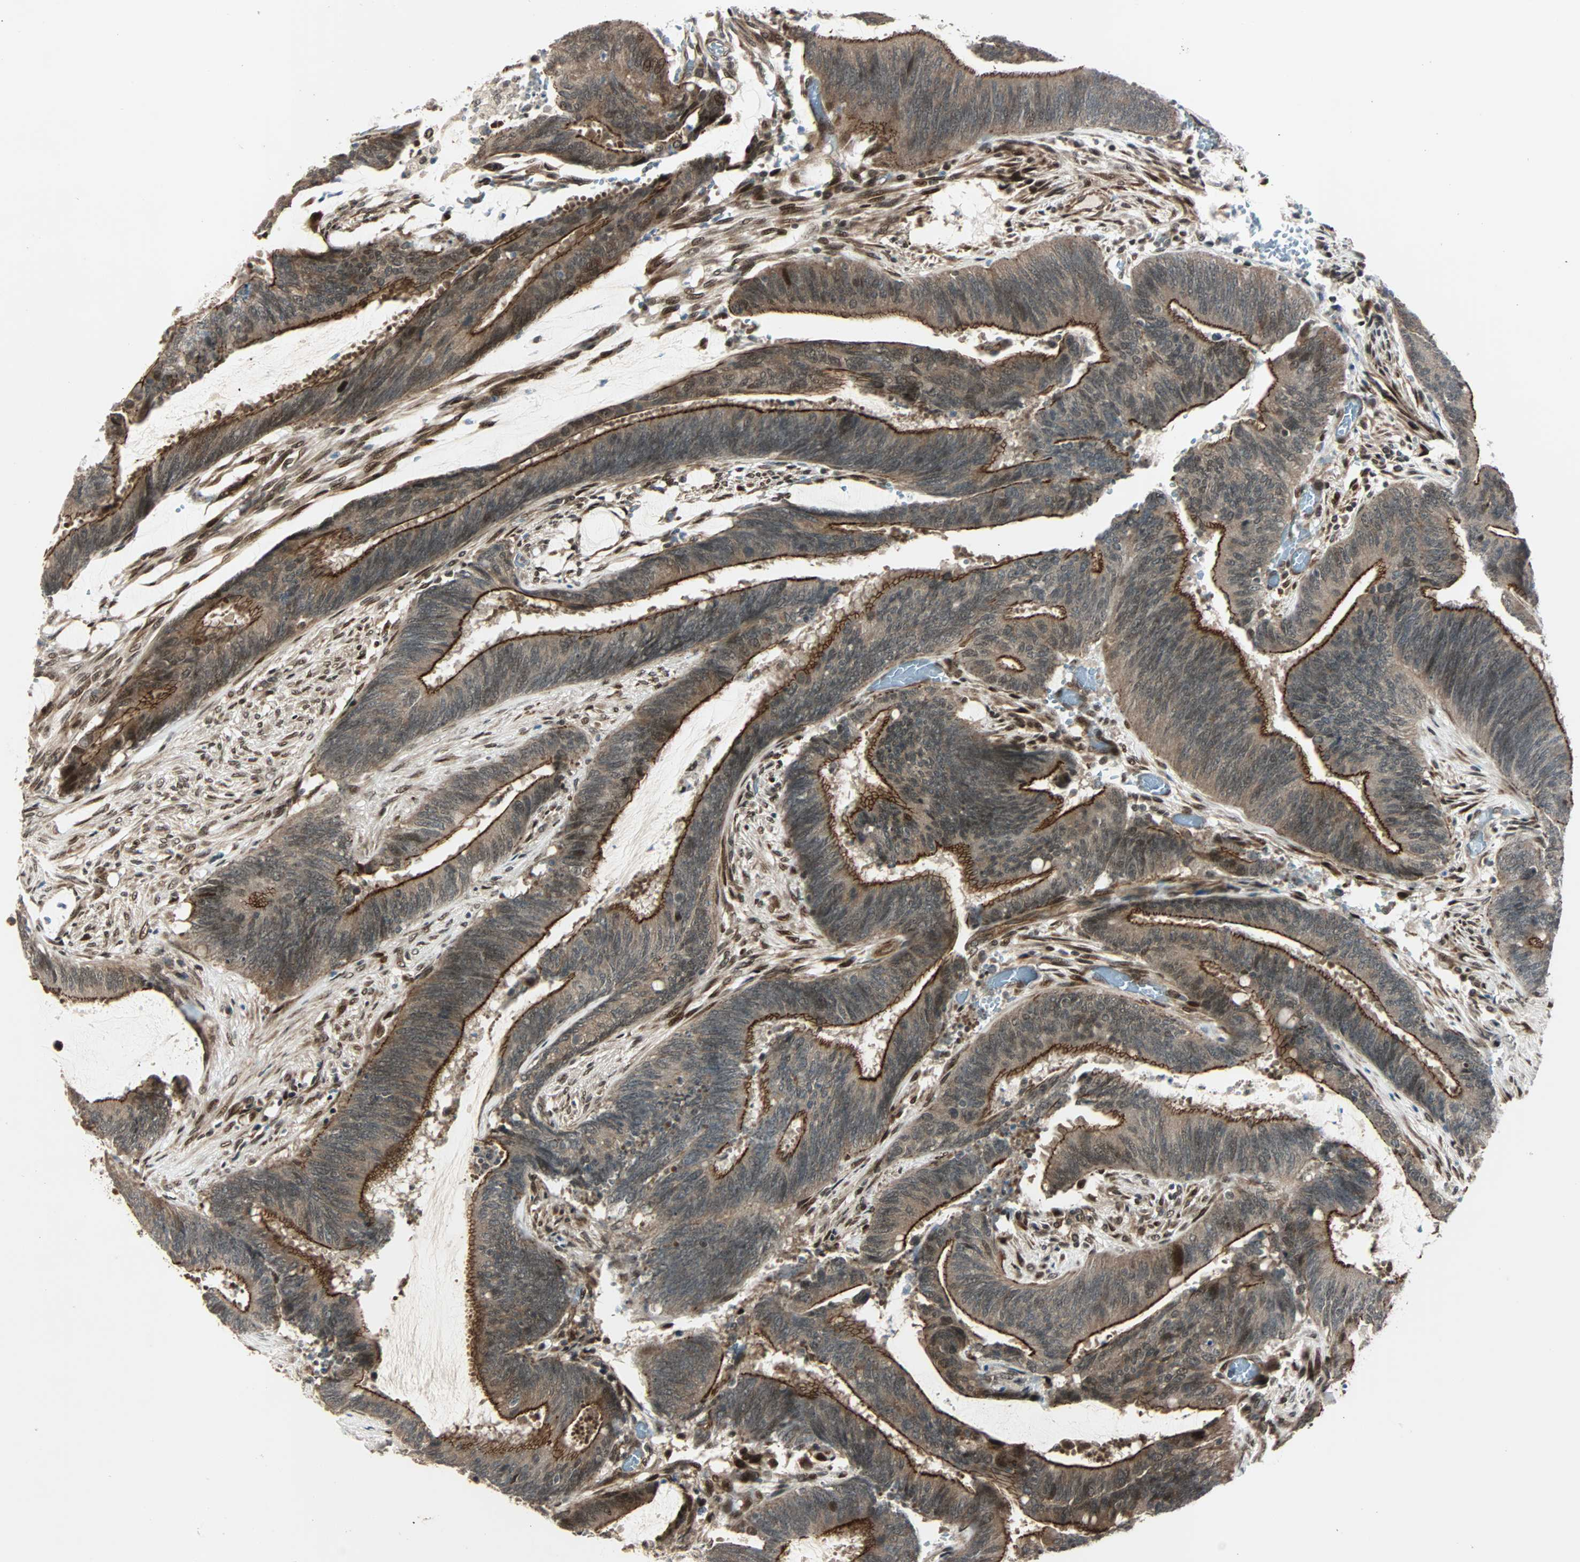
{"staining": {"intensity": "moderate", "quantity": ">75%", "location": "cytoplasmic/membranous,nuclear"}, "tissue": "colorectal cancer", "cell_type": "Tumor cells", "image_type": "cancer", "snomed": [{"axis": "morphology", "description": "Adenocarcinoma, NOS"}, {"axis": "topography", "description": "Rectum"}], "caption": "Brown immunohistochemical staining in colorectal cancer shows moderate cytoplasmic/membranous and nuclear staining in about >75% of tumor cells.", "gene": "CBX4", "patient": {"sex": "female", "age": 66}}